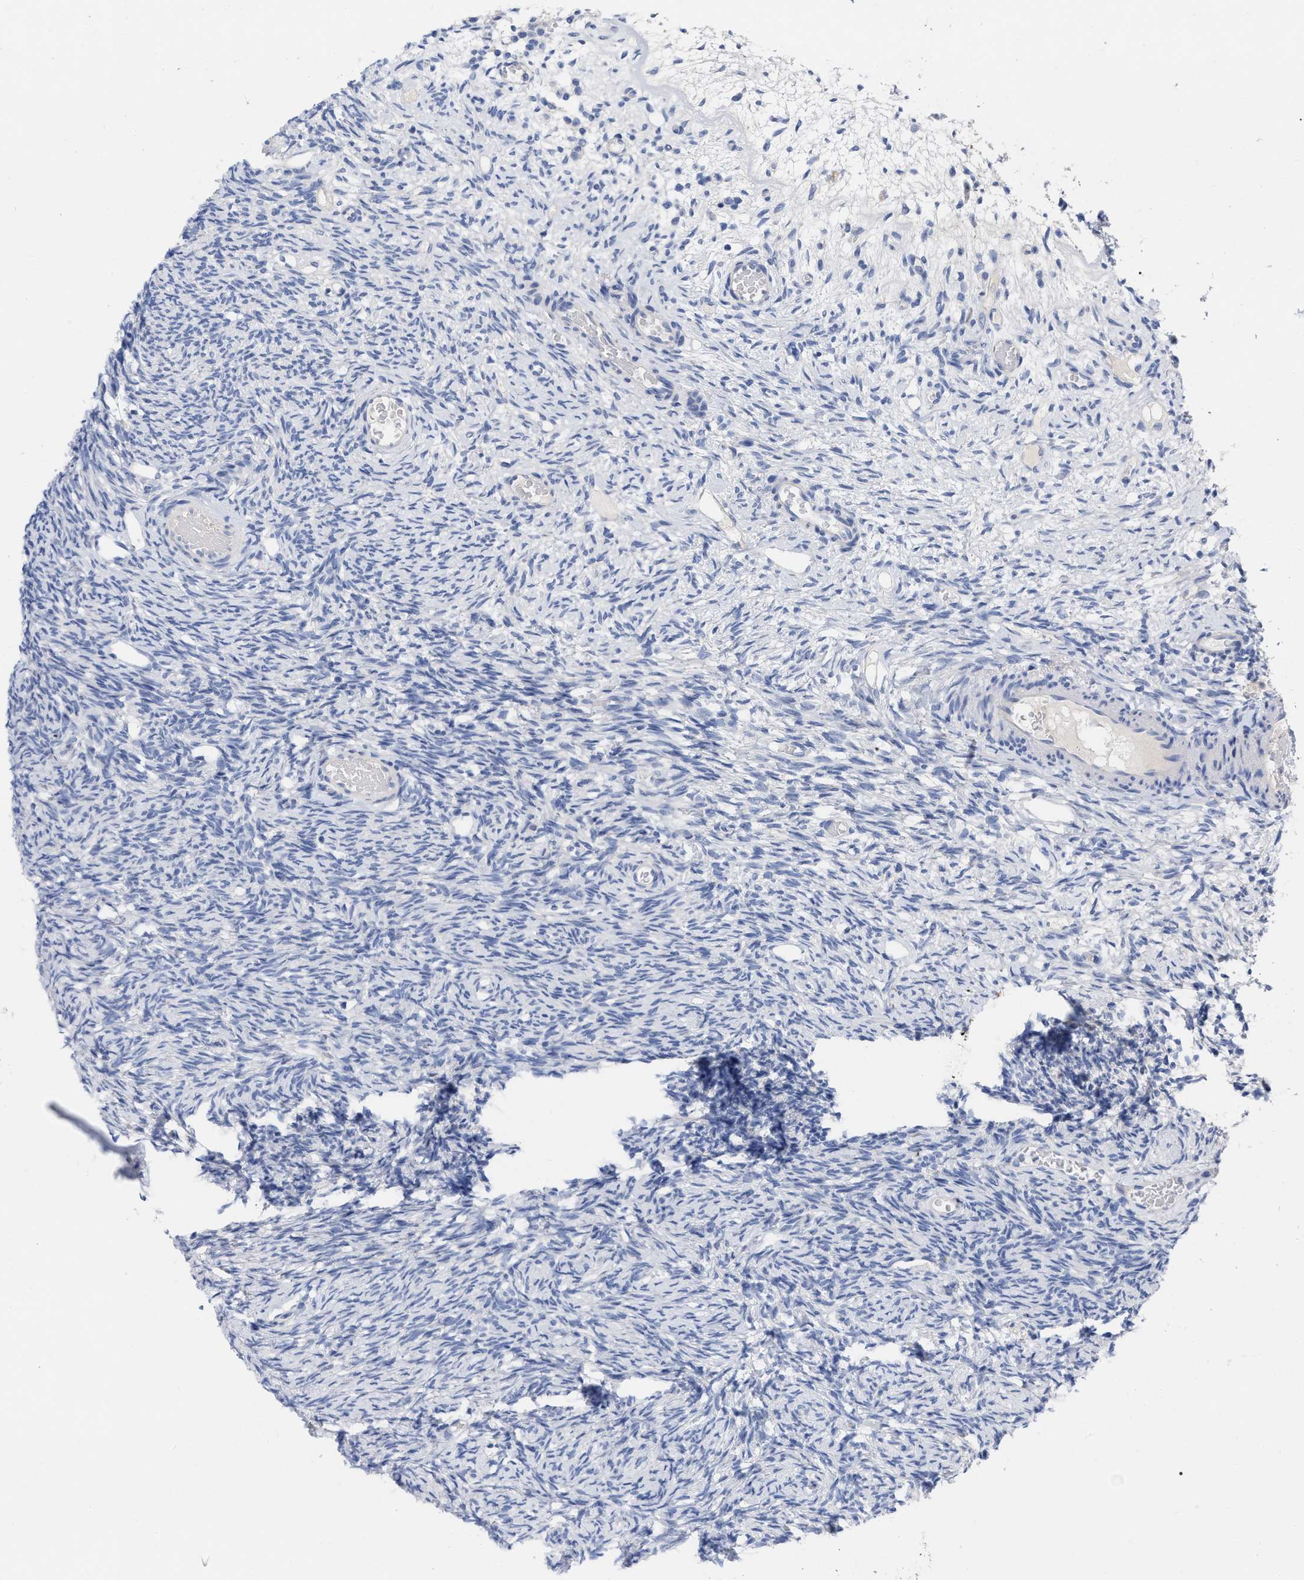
{"staining": {"intensity": "weak", "quantity": "25%-75%", "location": "cytoplasmic/membranous"}, "tissue": "ovary", "cell_type": "Follicle cells", "image_type": "normal", "snomed": [{"axis": "morphology", "description": "Normal tissue, NOS"}, {"axis": "topography", "description": "Ovary"}], "caption": "Protein analysis of unremarkable ovary shows weak cytoplasmic/membranous staining in about 25%-75% of follicle cells.", "gene": "HAPLN1", "patient": {"sex": "female", "age": 33}}